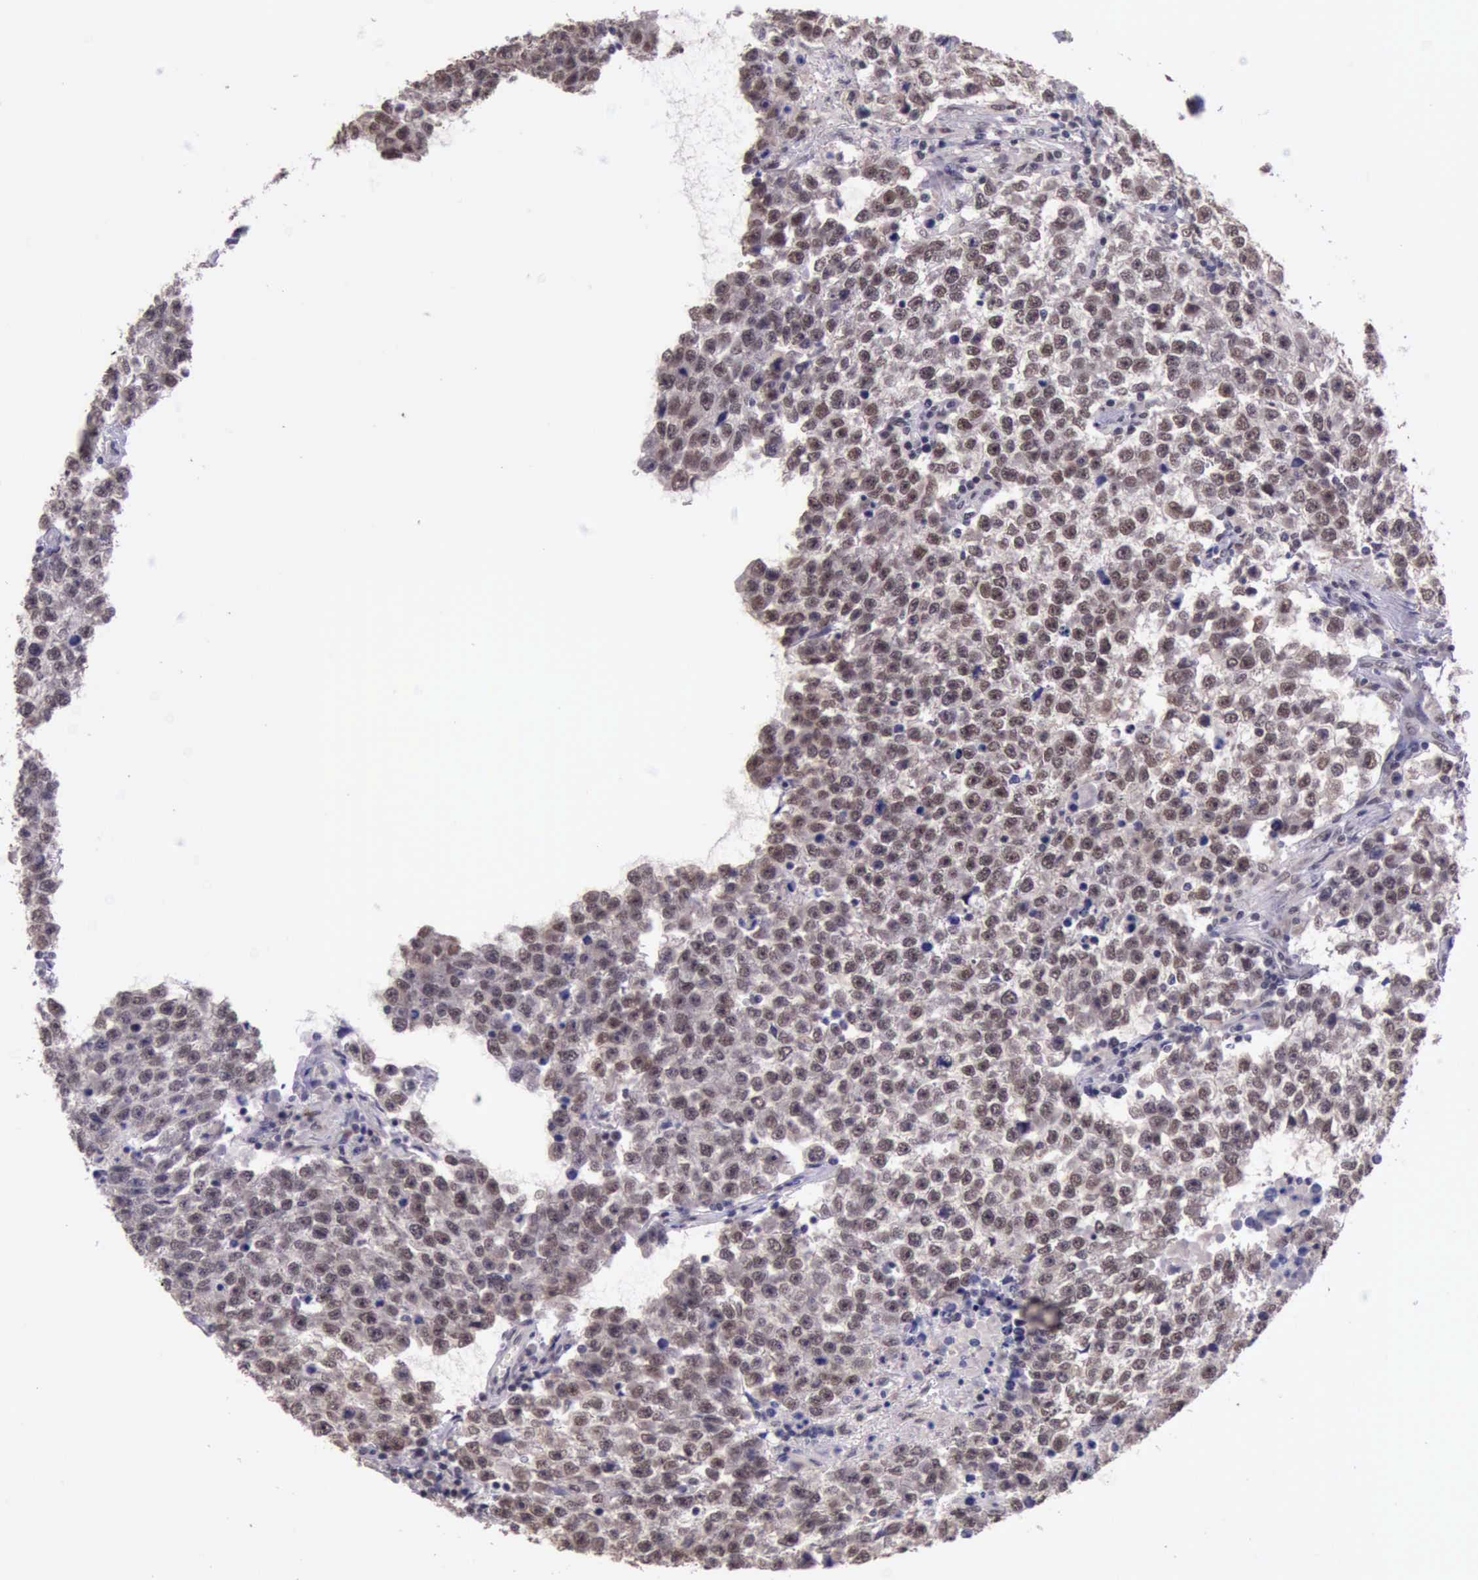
{"staining": {"intensity": "moderate", "quantity": ">75%", "location": "nuclear"}, "tissue": "testis cancer", "cell_type": "Tumor cells", "image_type": "cancer", "snomed": [{"axis": "morphology", "description": "Seminoma, NOS"}, {"axis": "topography", "description": "Testis"}], "caption": "Protein analysis of testis cancer (seminoma) tissue exhibits moderate nuclear positivity in about >75% of tumor cells. (DAB IHC, brown staining for protein, blue staining for nuclei).", "gene": "PRPF39", "patient": {"sex": "male", "age": 36}}